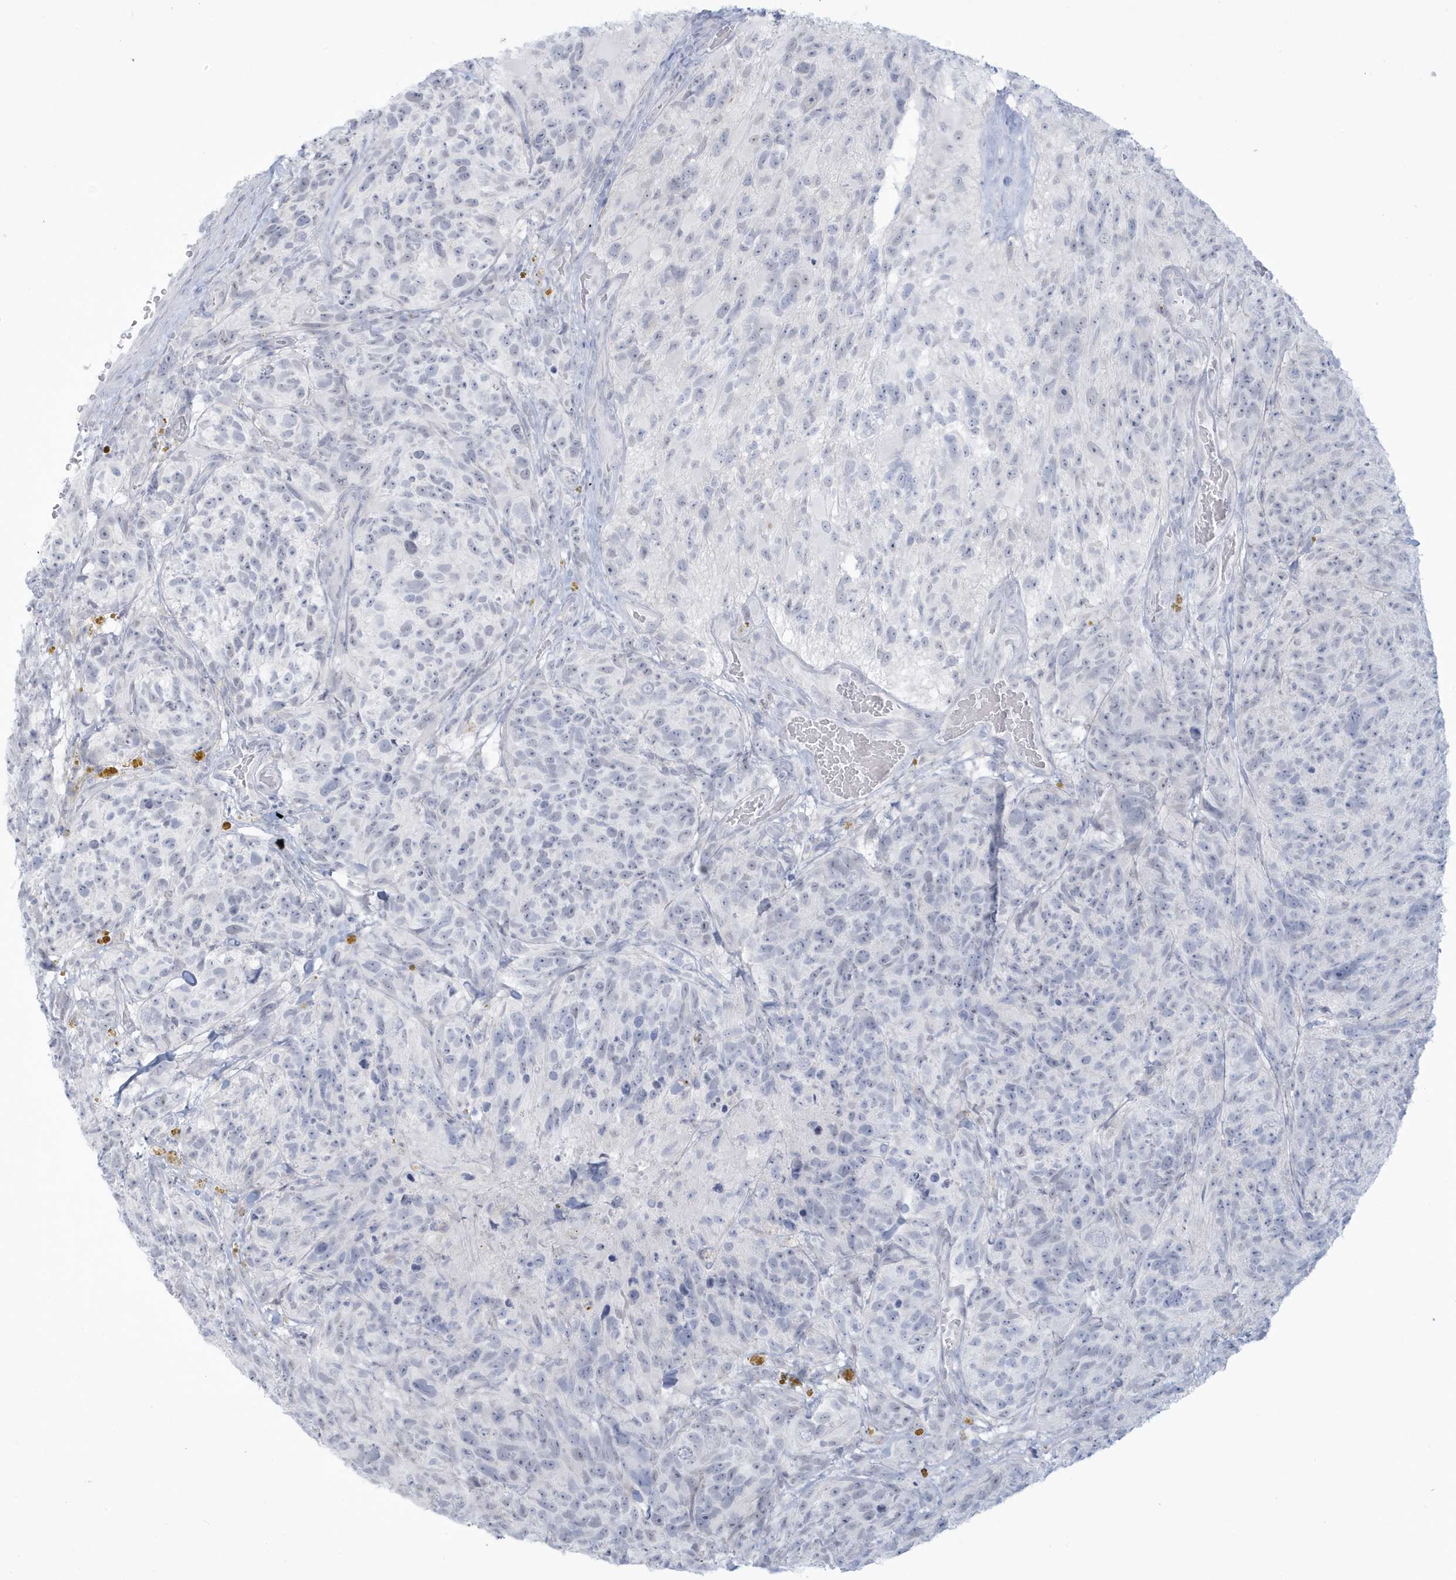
{"staining": {"intensity": "negative", "quantity": "none", "location": "none"}, "tissue": "glioma", "cell_type": "Tumor cells", "image_type": "cancer", "snomed": [{"axis": "morphology", "description": "Glioma, malignant, High grade"}, {"axis": "topography", "description": "Brain"}], "caption": "A high-resolution histopathology image shows immunohistochemistry staining of malignant glioma (high-grade), which reveals no significant expression in tumor cells. (DAB (3,3'-diaminobenzidine) IHC with hematoxylin counter stain).", "gene": "HERC6", "patient": {"sex": "male", "age": 69}}